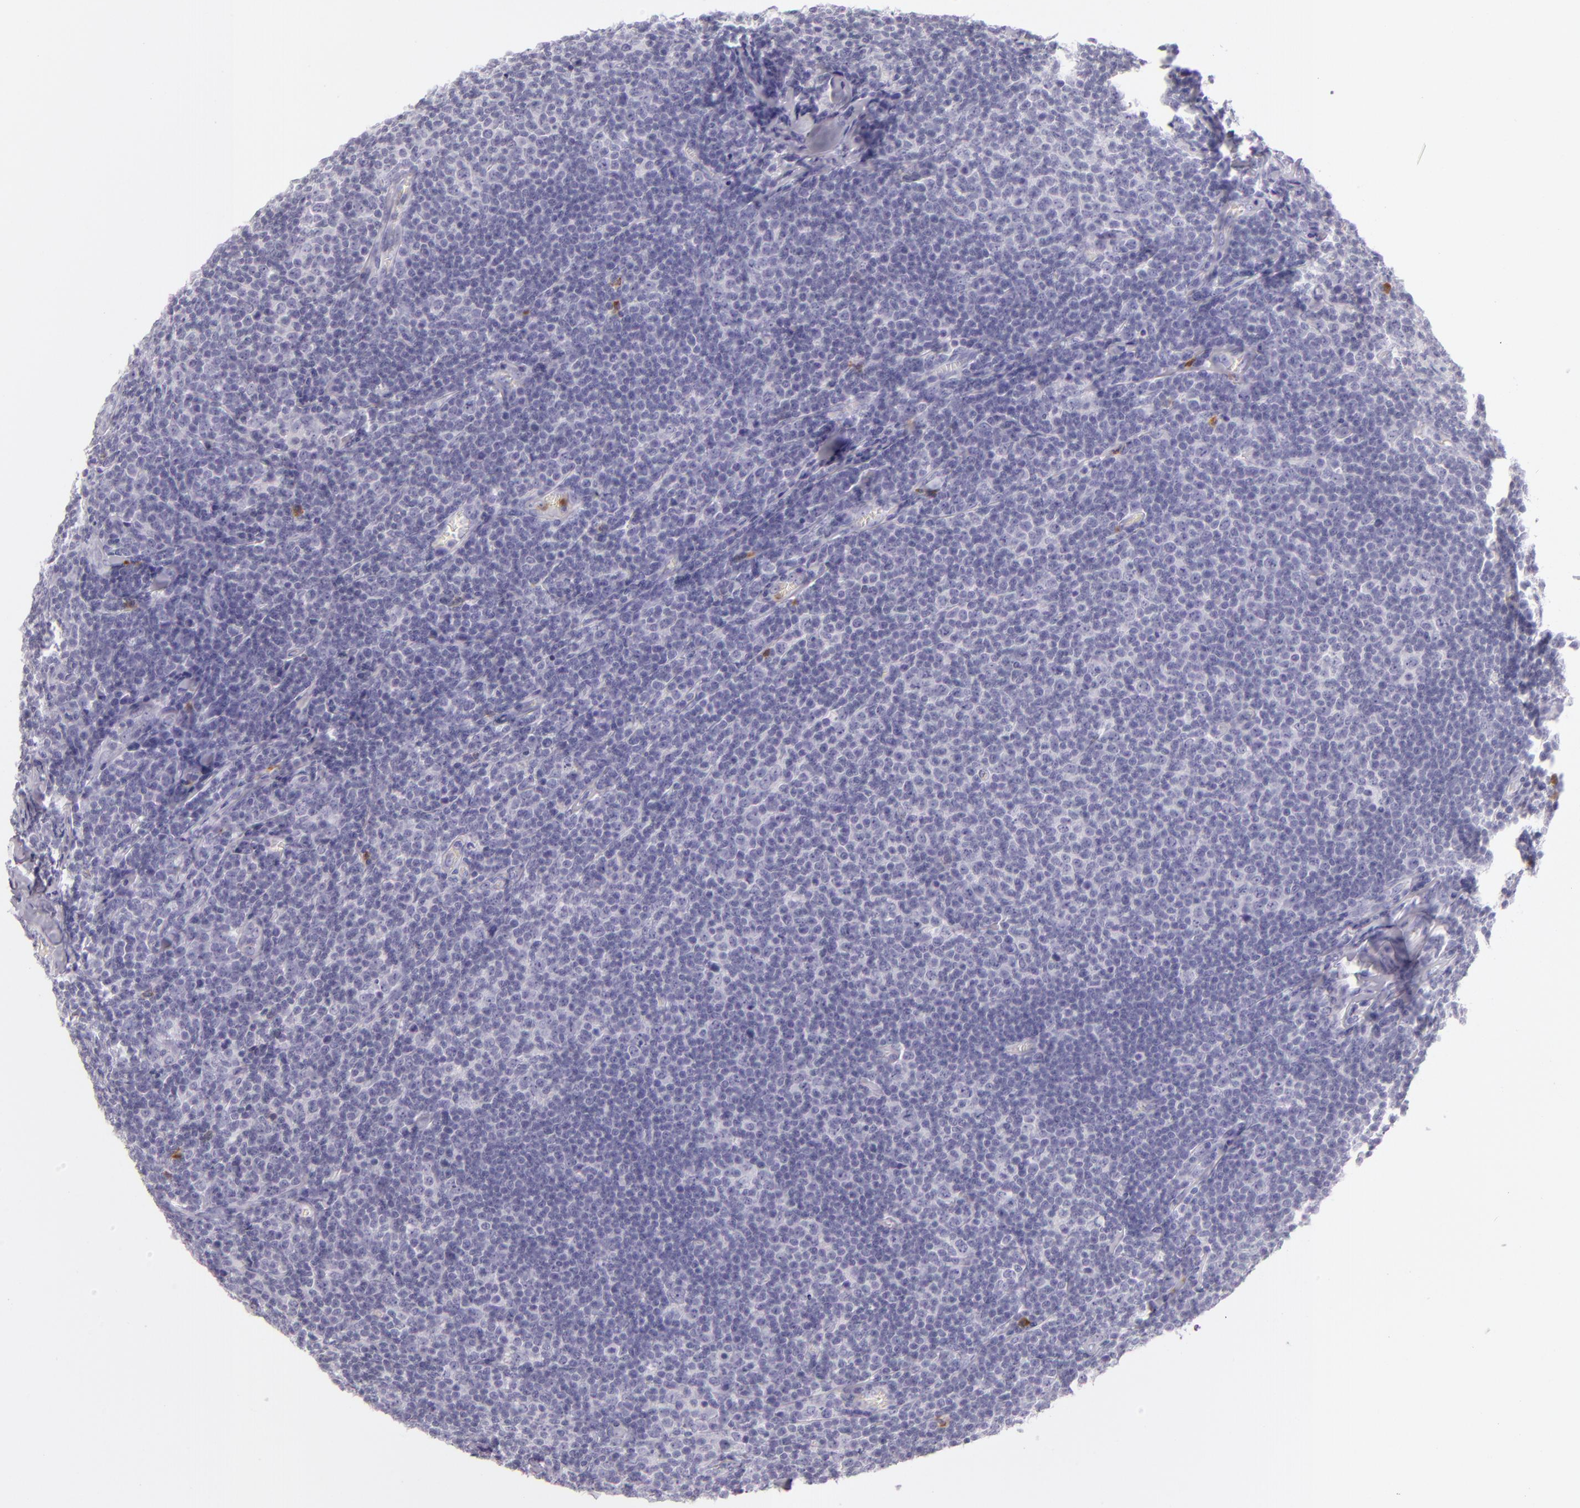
{"staining": {"intensity": "negative", "quantity": "none", "location": "none"}, "tissue": "lymphoma", "cell_type": "Tumor cells", "image_type": "cancer", "snomed": [{"axis": "morphology", "description": "Malignant lymphoma, non-Hodgkin's type, Low grade"}, {"axis": "topography", "description": "Lymph node"}], "caption": "This is a photomicrograph of immunohistochemistry (IHC) staining of malignant lymphoma, non-Hodgkin's type (low-grade), which shows no expression in tumor cells. The staining is performed using DAB (3,3'-diaminobenzidine) brown chromogen with nuclei counter-stained in using hematoxylin.", "gene": "CEACAM1", "patient": {"sex": "male", "age": 74}}